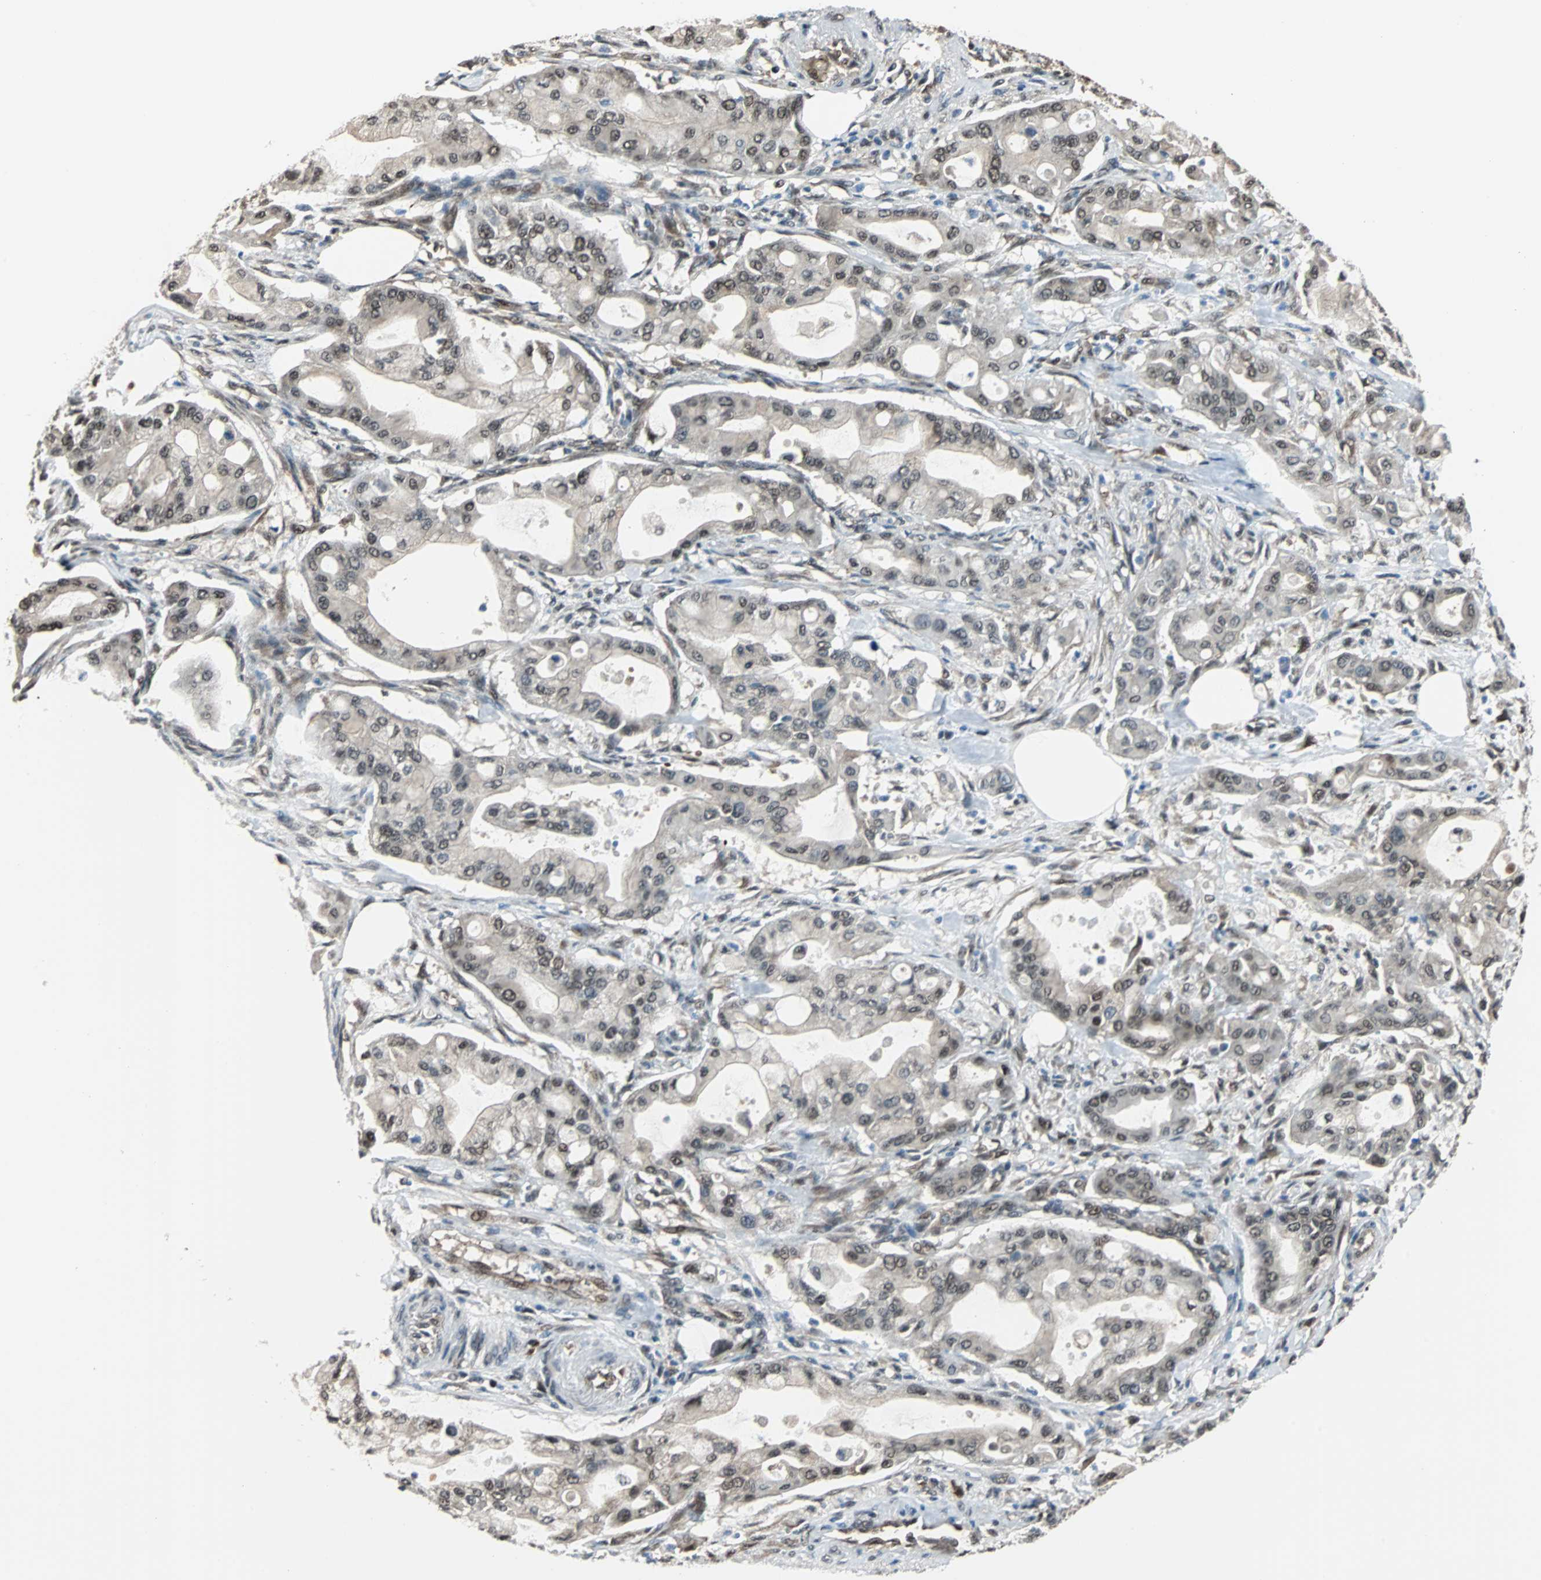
{"staining": {"intensity": "moderate", "quantity": ">75%", "location": "cytoplasmic/membranous,nuclear"}, "tissue": "pancreatic cancer", "cell_type": "Tumor cells", "image_type": "cancer", "snomed": [{"axis": "morphology", "description": "Adenocarcinoma, NOS"}, {"axis": "morphology", "description": "Adenocarcinoma, metastatic, NOS"}, {"axis": "topography", "description": "Lymph node"}, {"axis": "topography", "description": "Pancreas"}, {"axis": "topography", "description": "Duodenum"}], "caption": "Human metastatic adenocarcinoma (pancreatic) stained with a brown dye exhibits moderate cytoplasmic/membranous and nuclear positive expression in approximately >75% of tumor cells.", "gene": "VCP", "patient": {"sex": "female", "age": 64}}